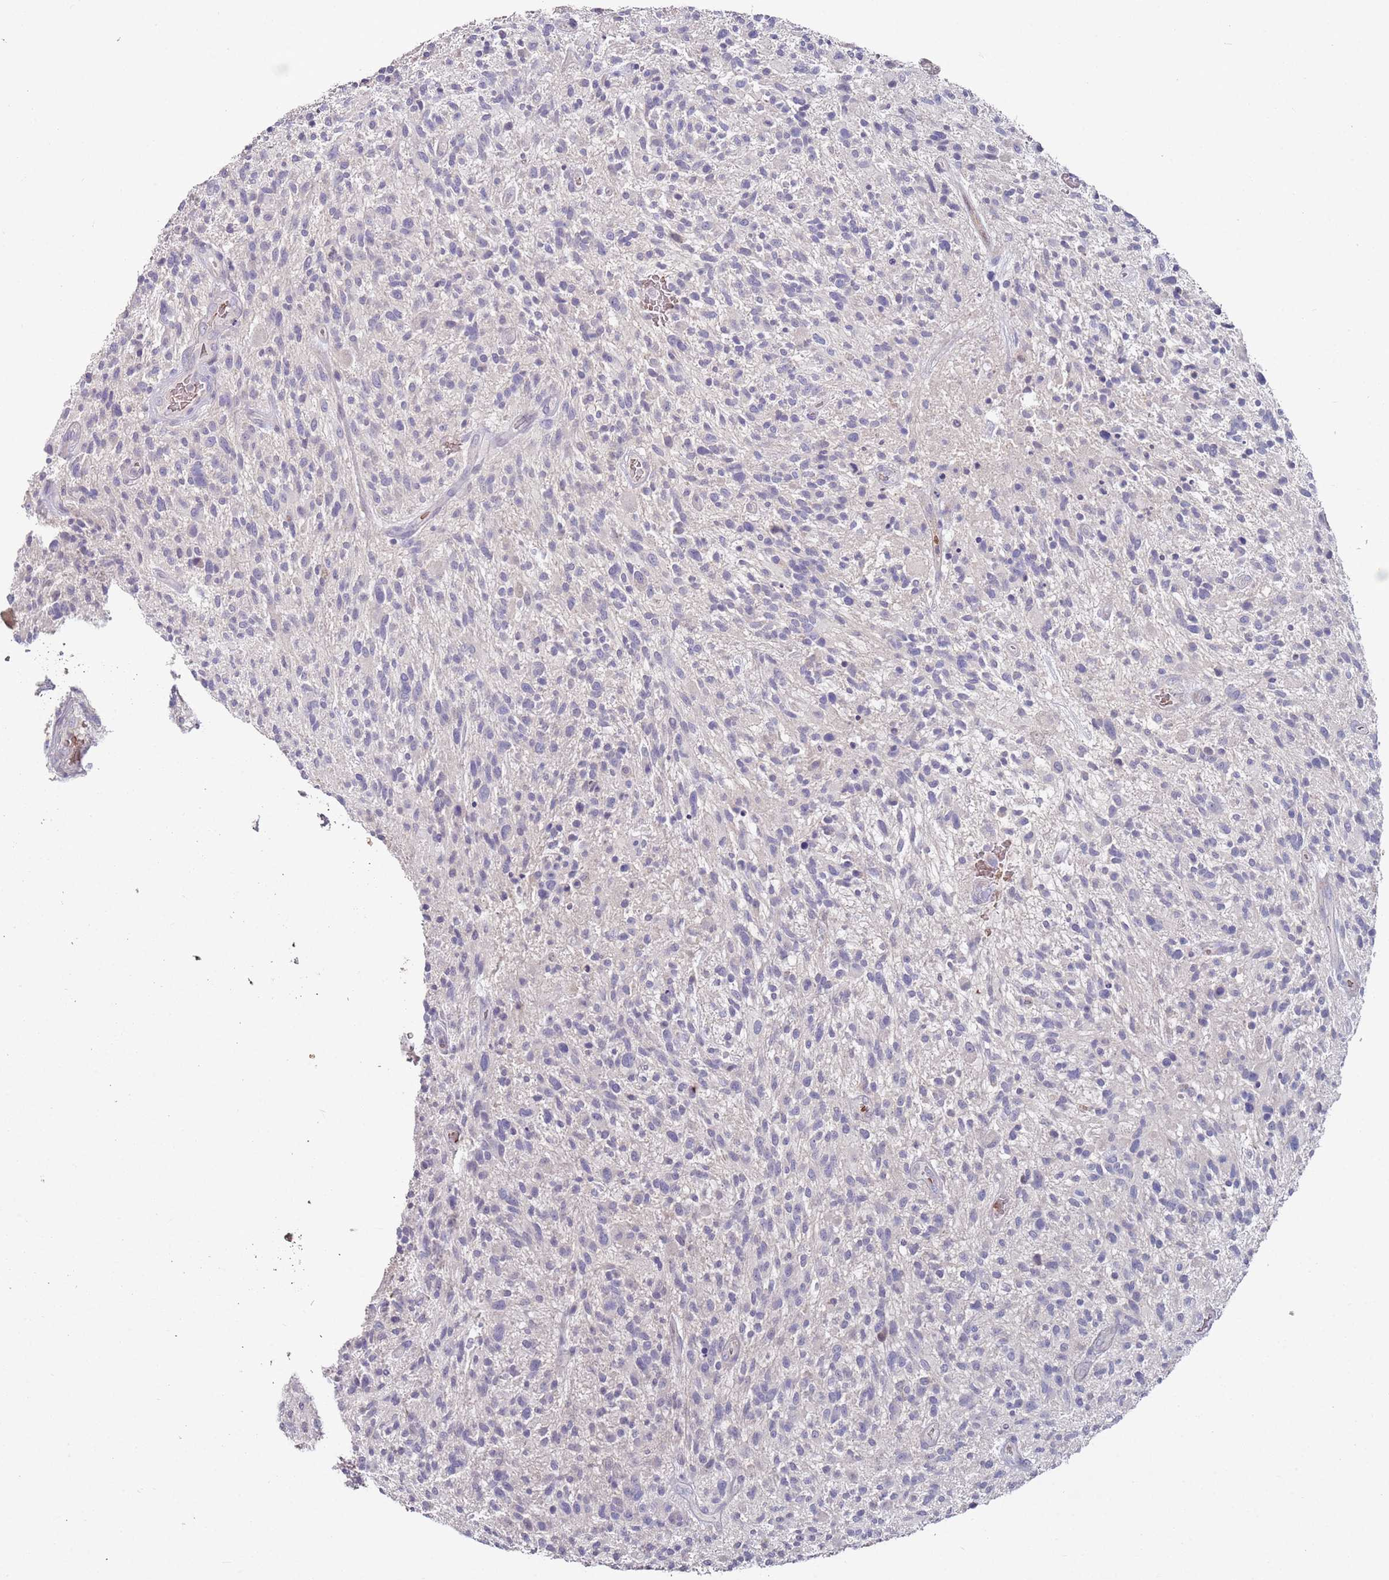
{"staining": {"intensity": "negative", "quantity": "none", "location": "none"}, "tissue": "glioma", "cell_type": "Tumor cells", "image_type": "cancer", "snomed": [{"axis": "morphology", "description": "Glioma, malignant, High grade"}, {"axis": "topography", "description": "Brain"}], "caption": "This is an immunohistochemistry micrograph of malignant high-grade glioma. There is no positivity in tumor cells.", "gene": "LACC1", "patient": {"sex": "male", "age": 47}}